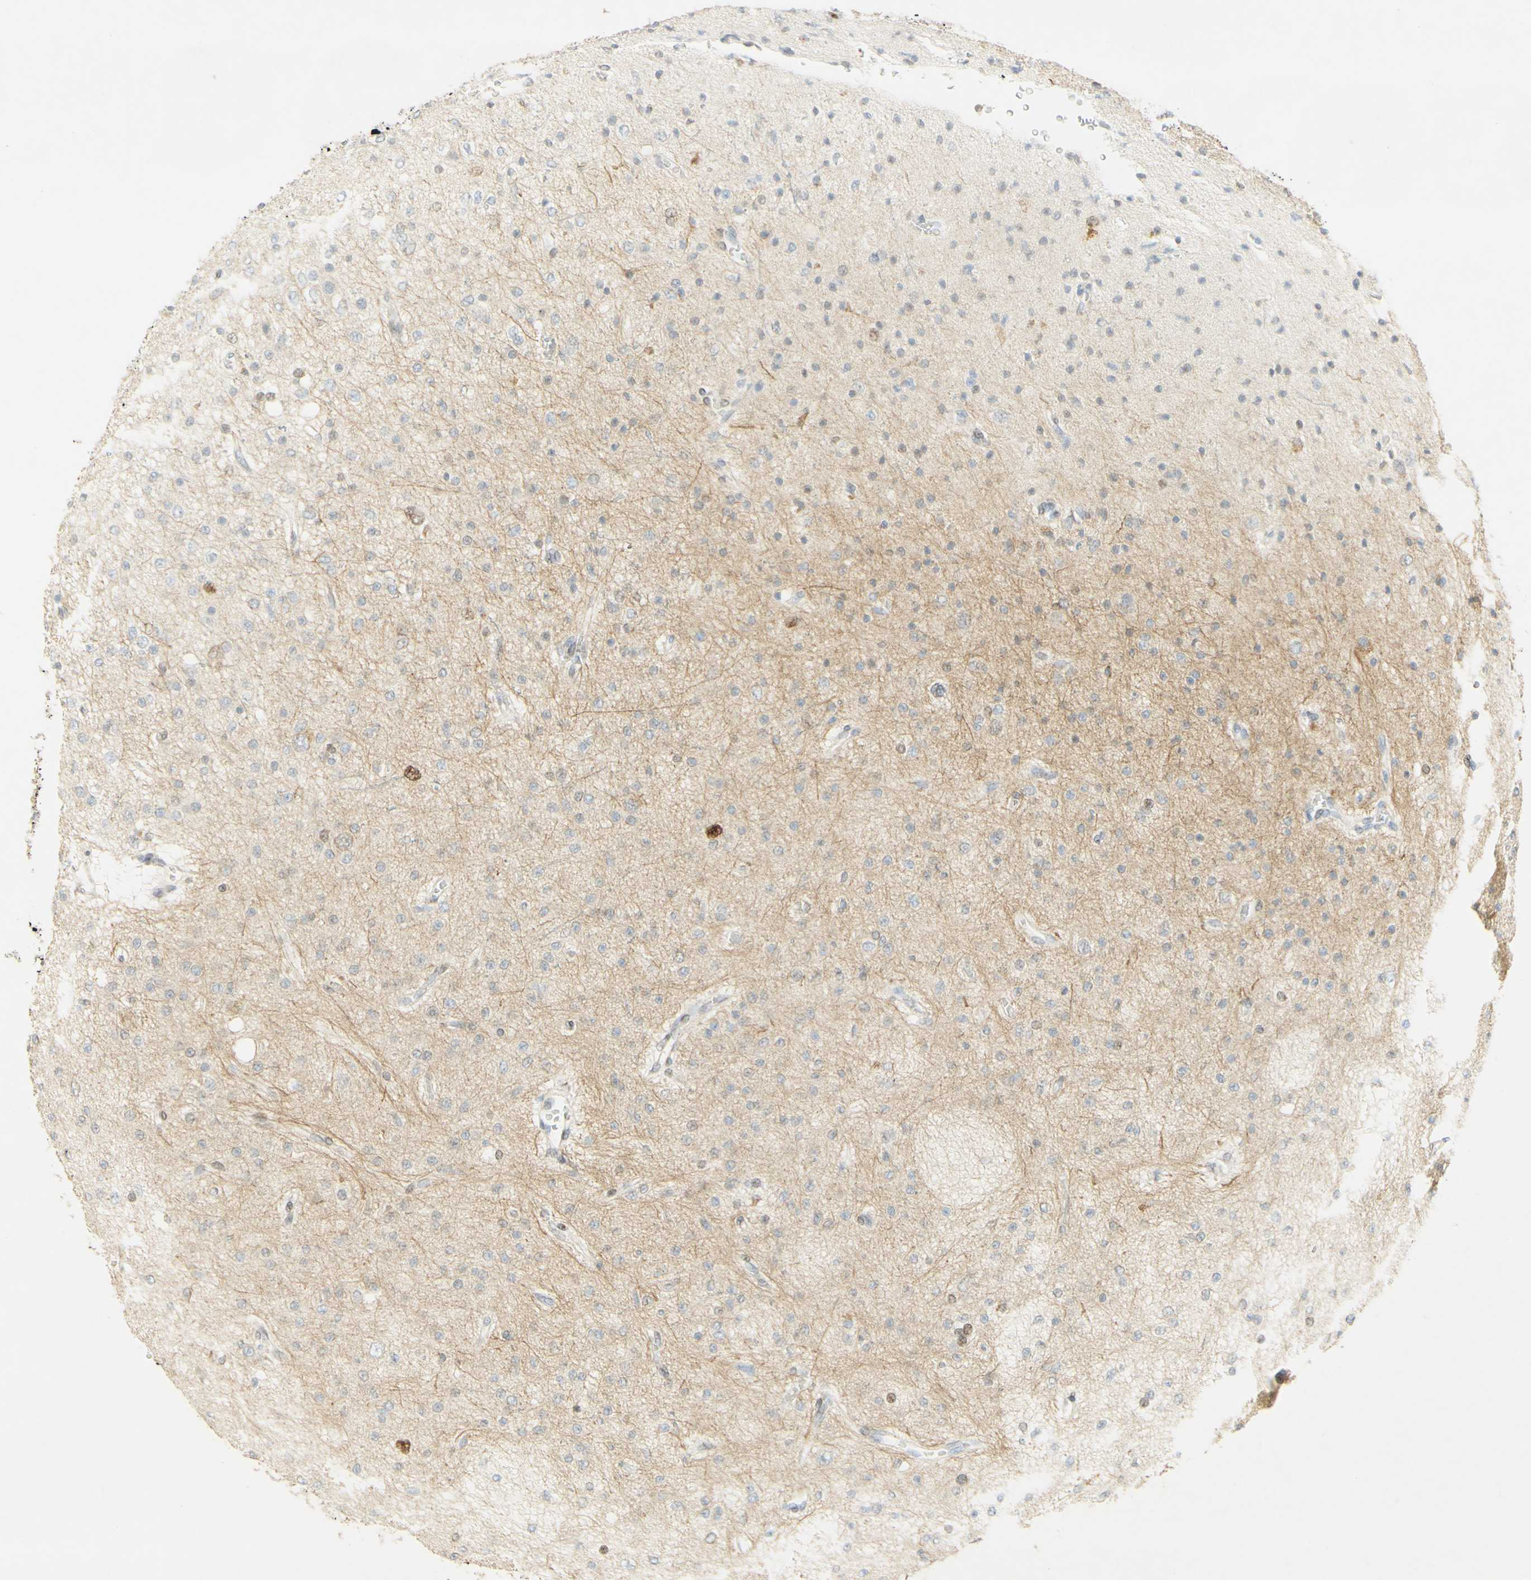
{"staining": {"intensity": "strong", "quantity": "<25%", "location": "nuclear"}, "tissue": "glioma", "cell_type": "Tumor cells", "image_type": "cancer", "snomed": [{"axis": "morphology", "description": "Glioma, malignant, Low grade"}, {"axis": "topography", "description": "Brain"}], "caption": "DAB (3,3'-diaminobenzidine) immunohistochemical staining of human glioma demonstrates strong nuclear protein staining in approximately <25% of tumor cells. The staining was performed using DAB, with brown indicating positive protein expression. Nuclei are stained blue with hematoxylin.", "gene": "E2F1", "patient": {"sex": "male", "age": 38}}